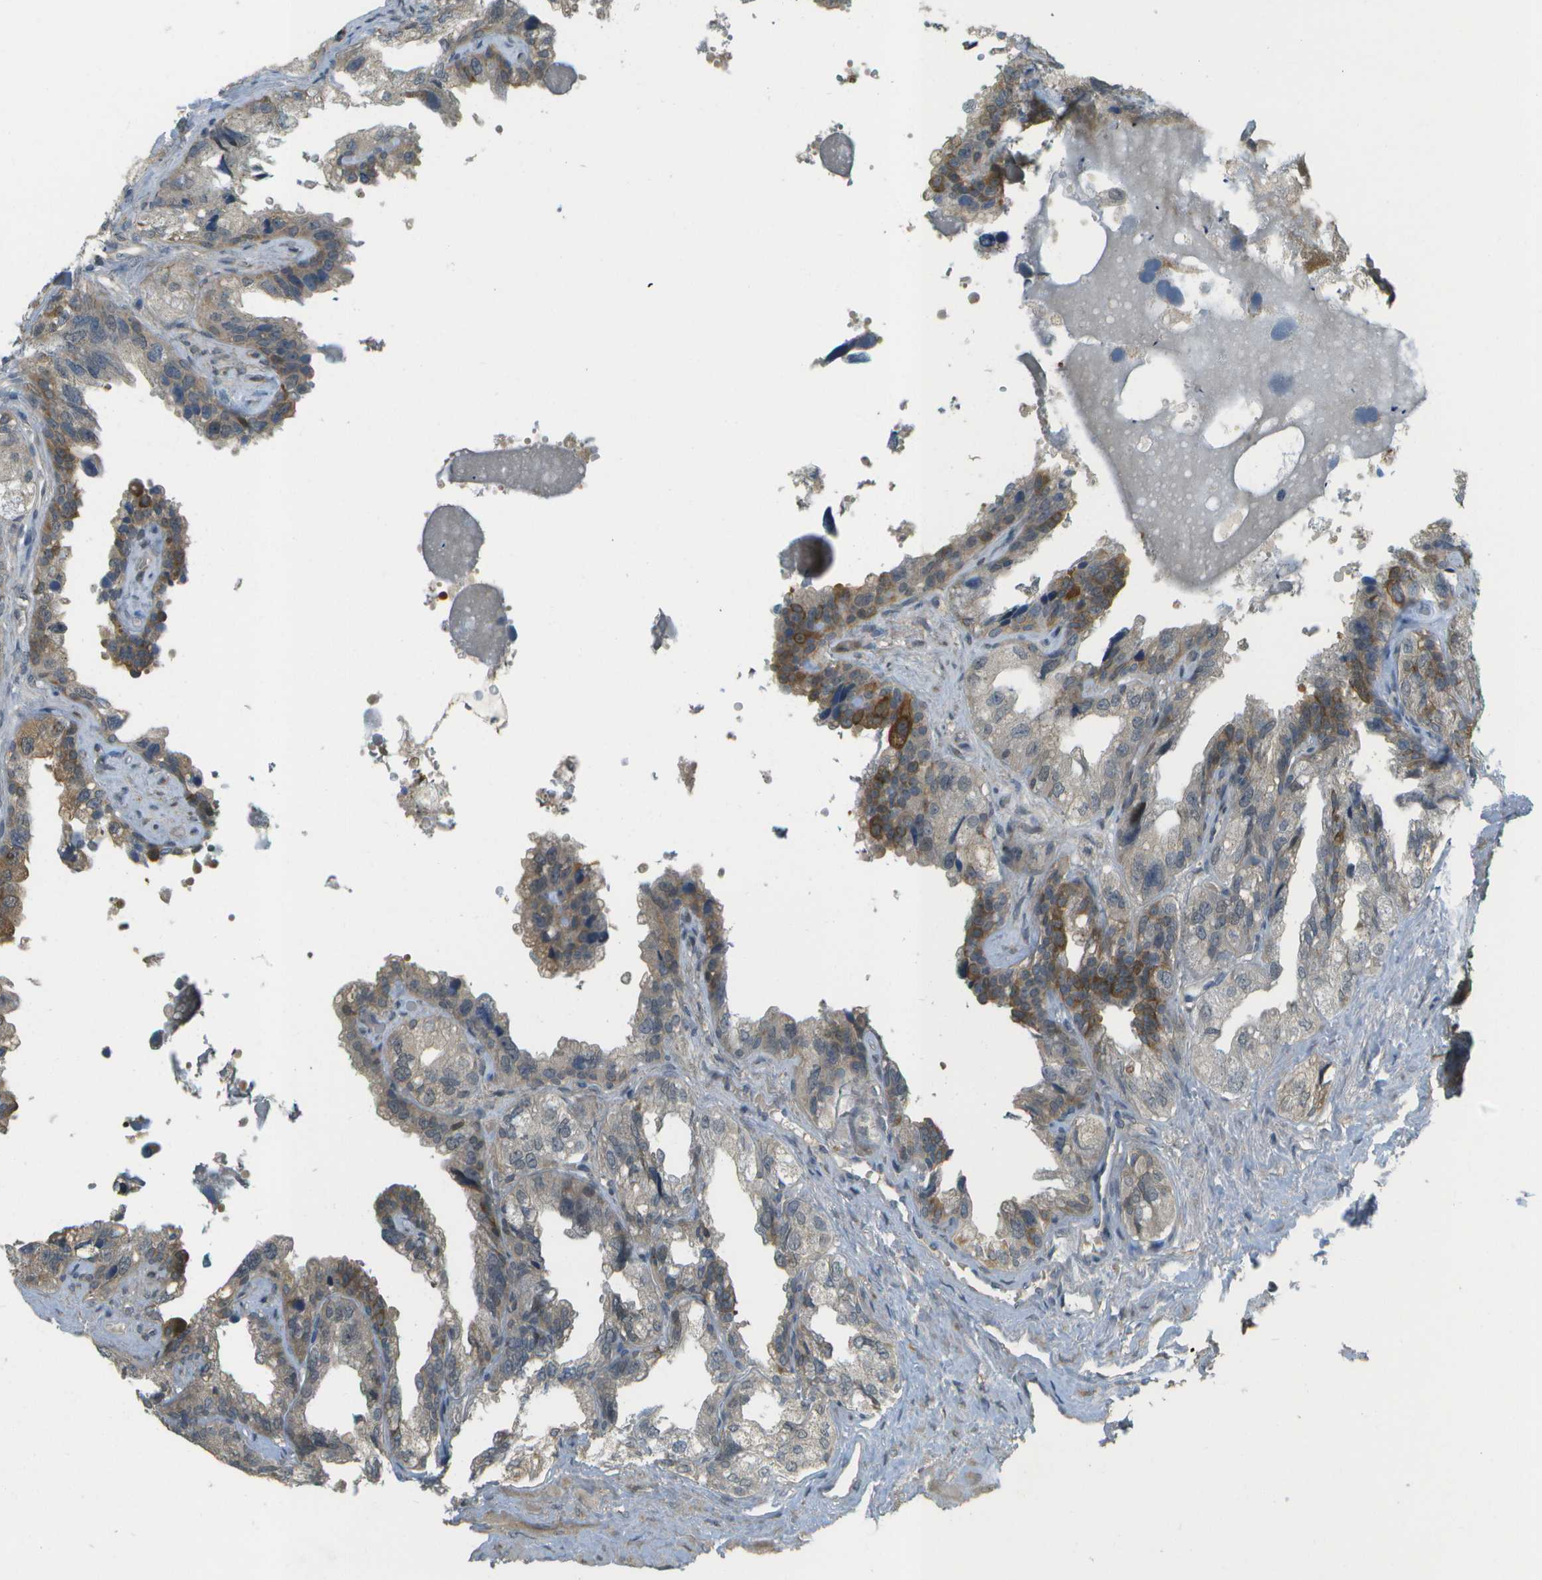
{"staining": {"intensity": "weak", "quantity": ">75%", "location": "cytoplasmic/membranous"}, "tissue": "seminal vesicle", "cell_type": "Glandular cells", "image_type": "normal", "snomed": [{"axis": "morphology", "description": "Normal tissue, NOS"}, {"axis": "topography", "description": "Seminal veicle"}], "caption": "Brown immunohistochemical staining in normal seminal vesicle exhibits weak cytoplasmic/membranous staining in about >75% of glandular cells.", "gene": "WNK2", "patient": {"sex": "male", "age": 68}}